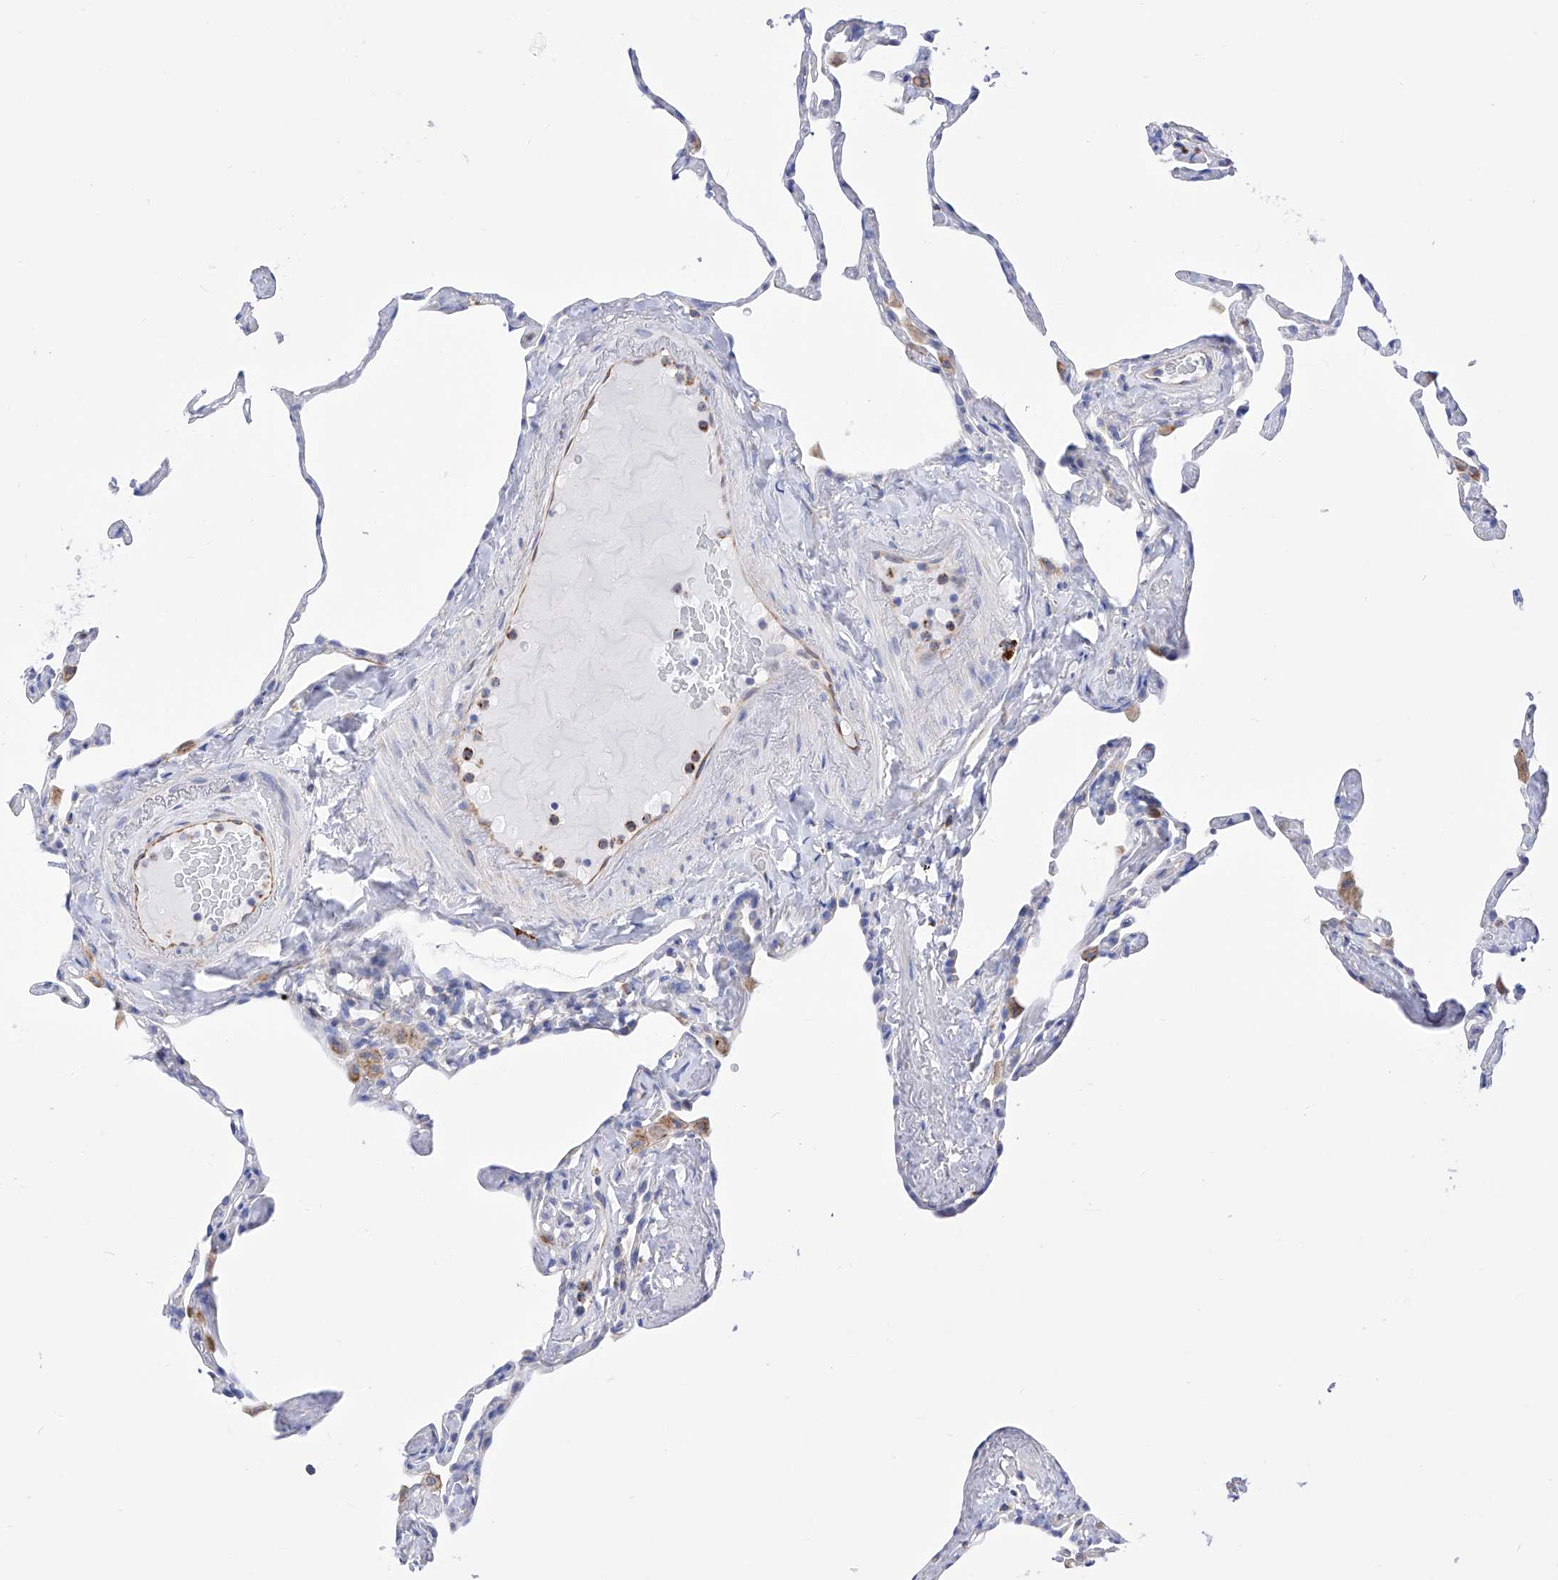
{"staining": {"intensity": "negative", "quantity": "none", "location": "none"}, "tissue": "lung", "cell_type": "Alveolar cells", "image_type": "normal", "snomed": [{"axis": "morphology", "description": "Normal tissue, NOS"}, {"axis": "topography", "description": "Lung"}], "caption": "The photomicrograph displays no staining of alveolar cells in normal lung. (DAB (3,3'-diaminobenzidine) immunohistochemistry visualized using brightfield microscopy, high magnification).", "gene": "FLG", "patient": {"sex": "male", "age": 65}}